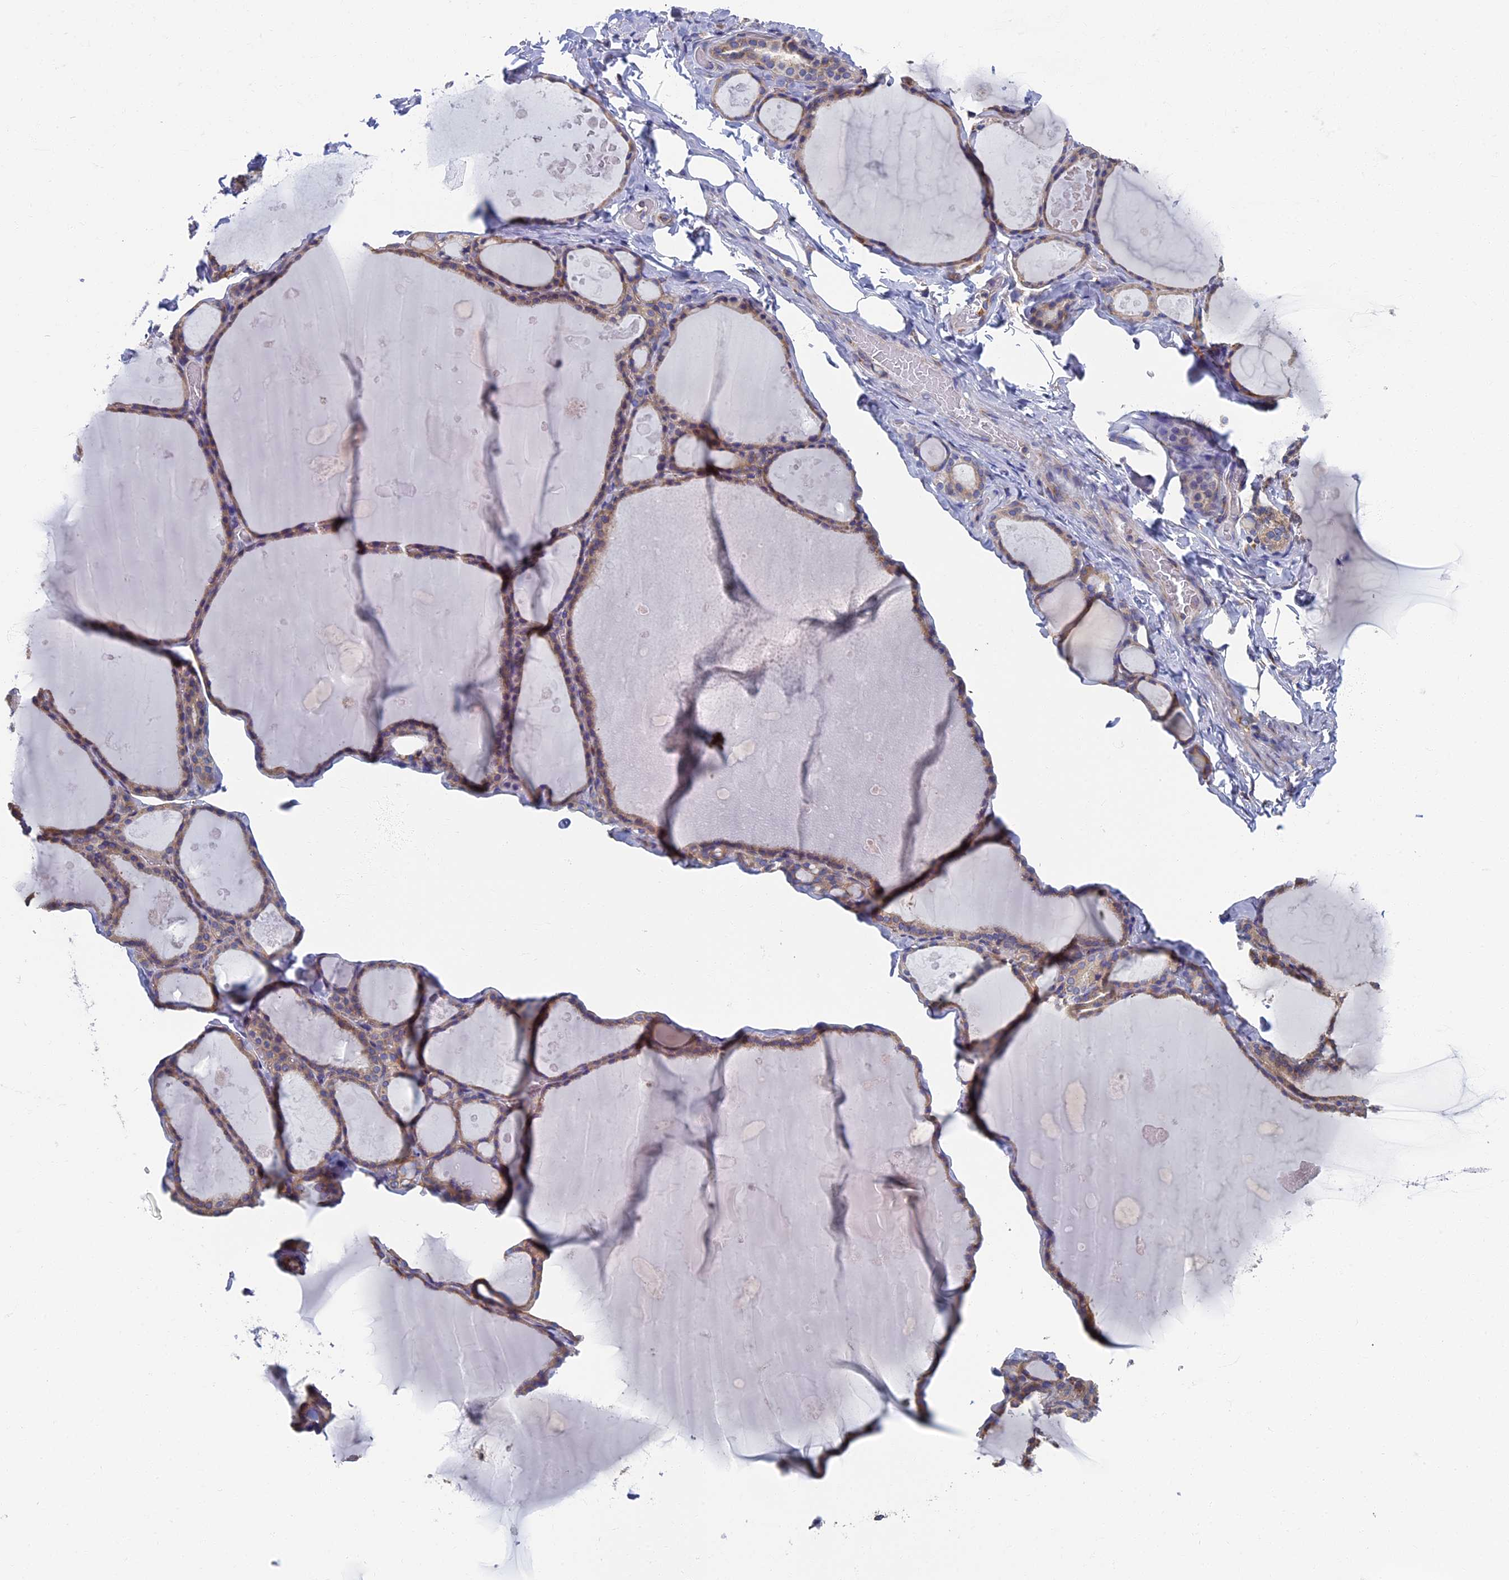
{"staining": {"intensity": "moderate", "quantity": ">75%", "location": "cytoplasmic/membranous"}, "tissue": "thyroid gland", "cell_type": "Glandular cells", "image_type": "normal", "snomed": [{"axis": "morphology", "description": "Normal tissue, NOS"}, {"axis": "topography", "description": "Thyroid gland"}], "caption": "A micrograph of thyroid gland stained for a protein demonstrates moderate cytoplasmic/membranous brown staining in glandular cells.", "gene": "YBX1", "patient": {"sex": "male", "age": 56}}